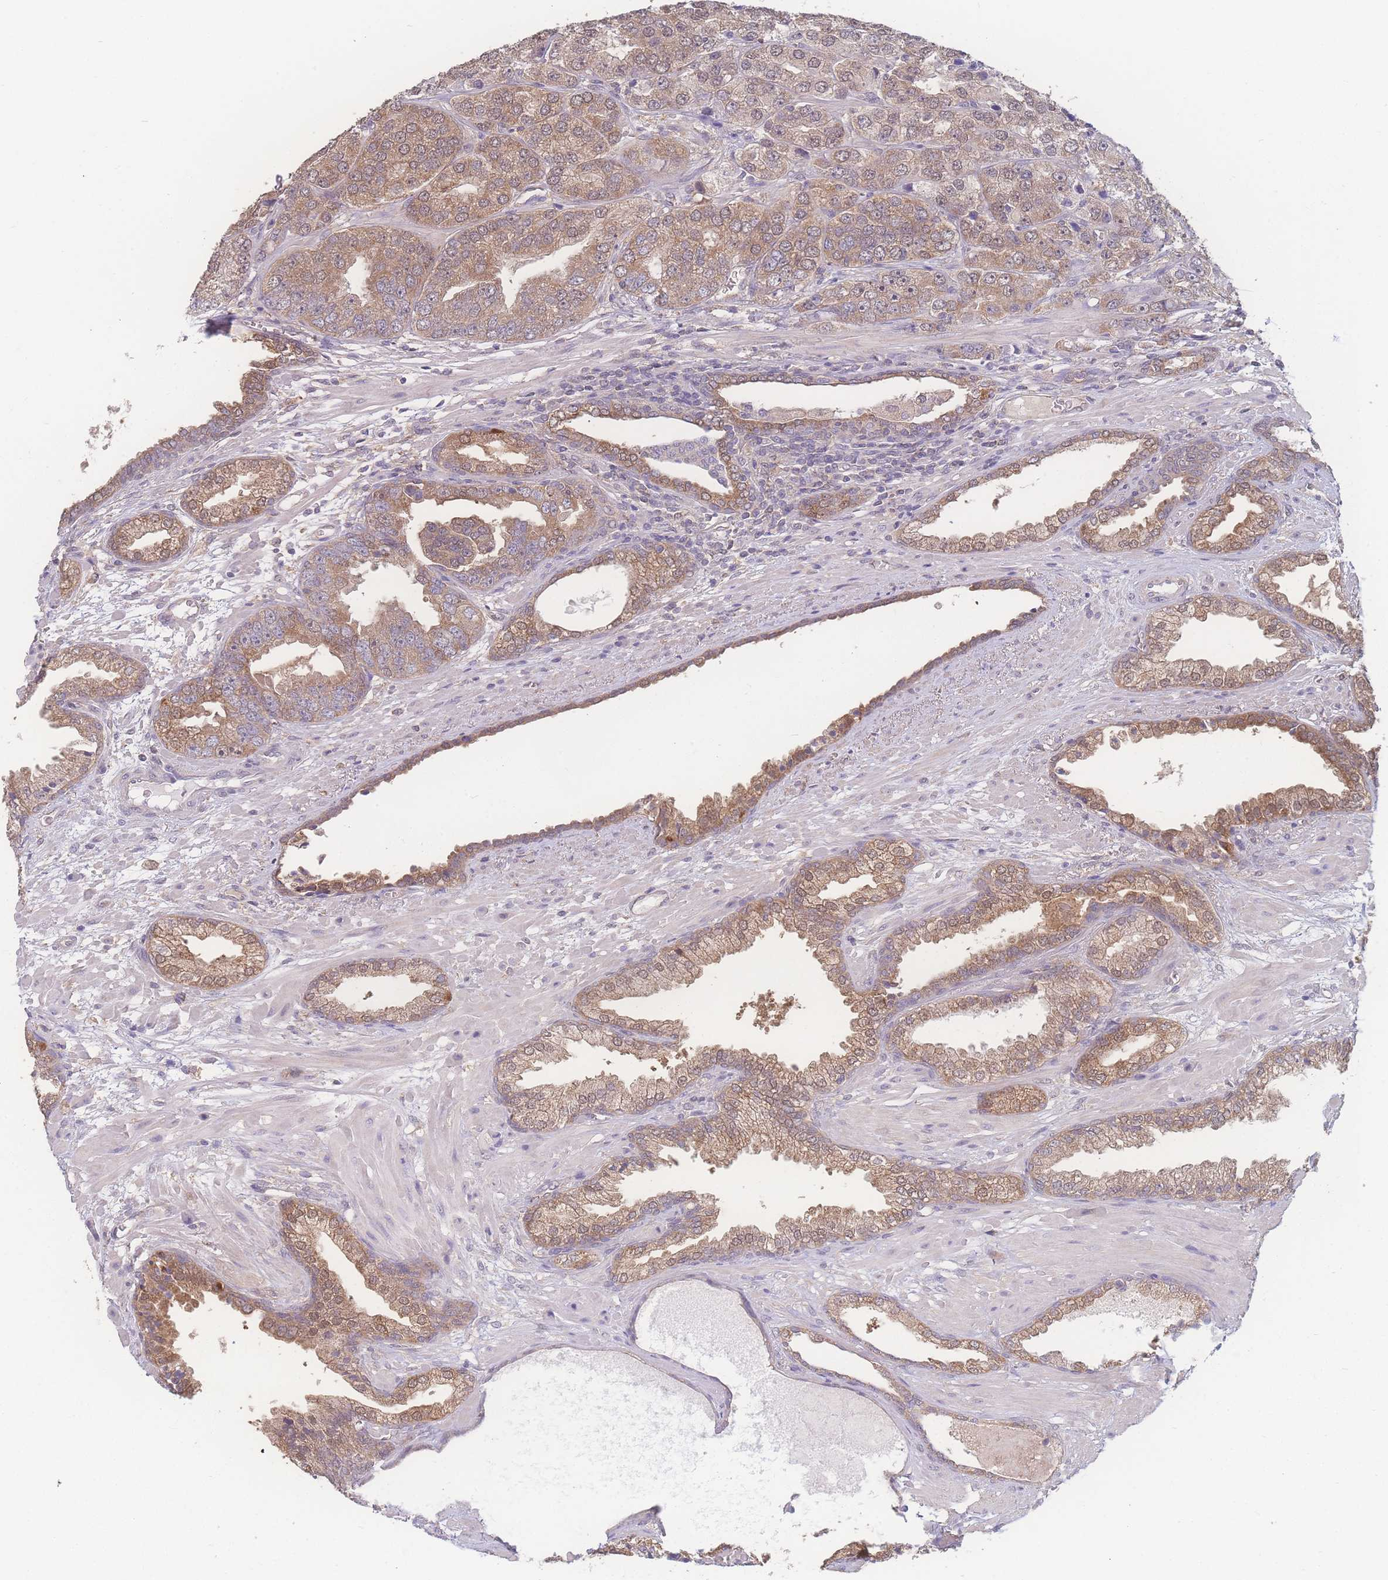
{"staining": {"intensity": "moderate", "quantity": "25%-75%", "location": "cytoplasmic/membranous"}, "tissue": "prostate cancer", "cell_type": "Tumor cells", "image_type": "cancer", "snomed": [{"axis": "morphology", "description": "Adenocarcinoma, High grade"}, {"axis": "topography", "description": "Prostate"}], "caption": "Immunohistochemical staining of human prostate cancer displays medium levels of moderate cytoplasmic/membranous staining in about 25%-75% of tumor cells. Nuclei are stained in blue.", "gene": "GIPR", "patient": {"sex": "male", "age": 71}}